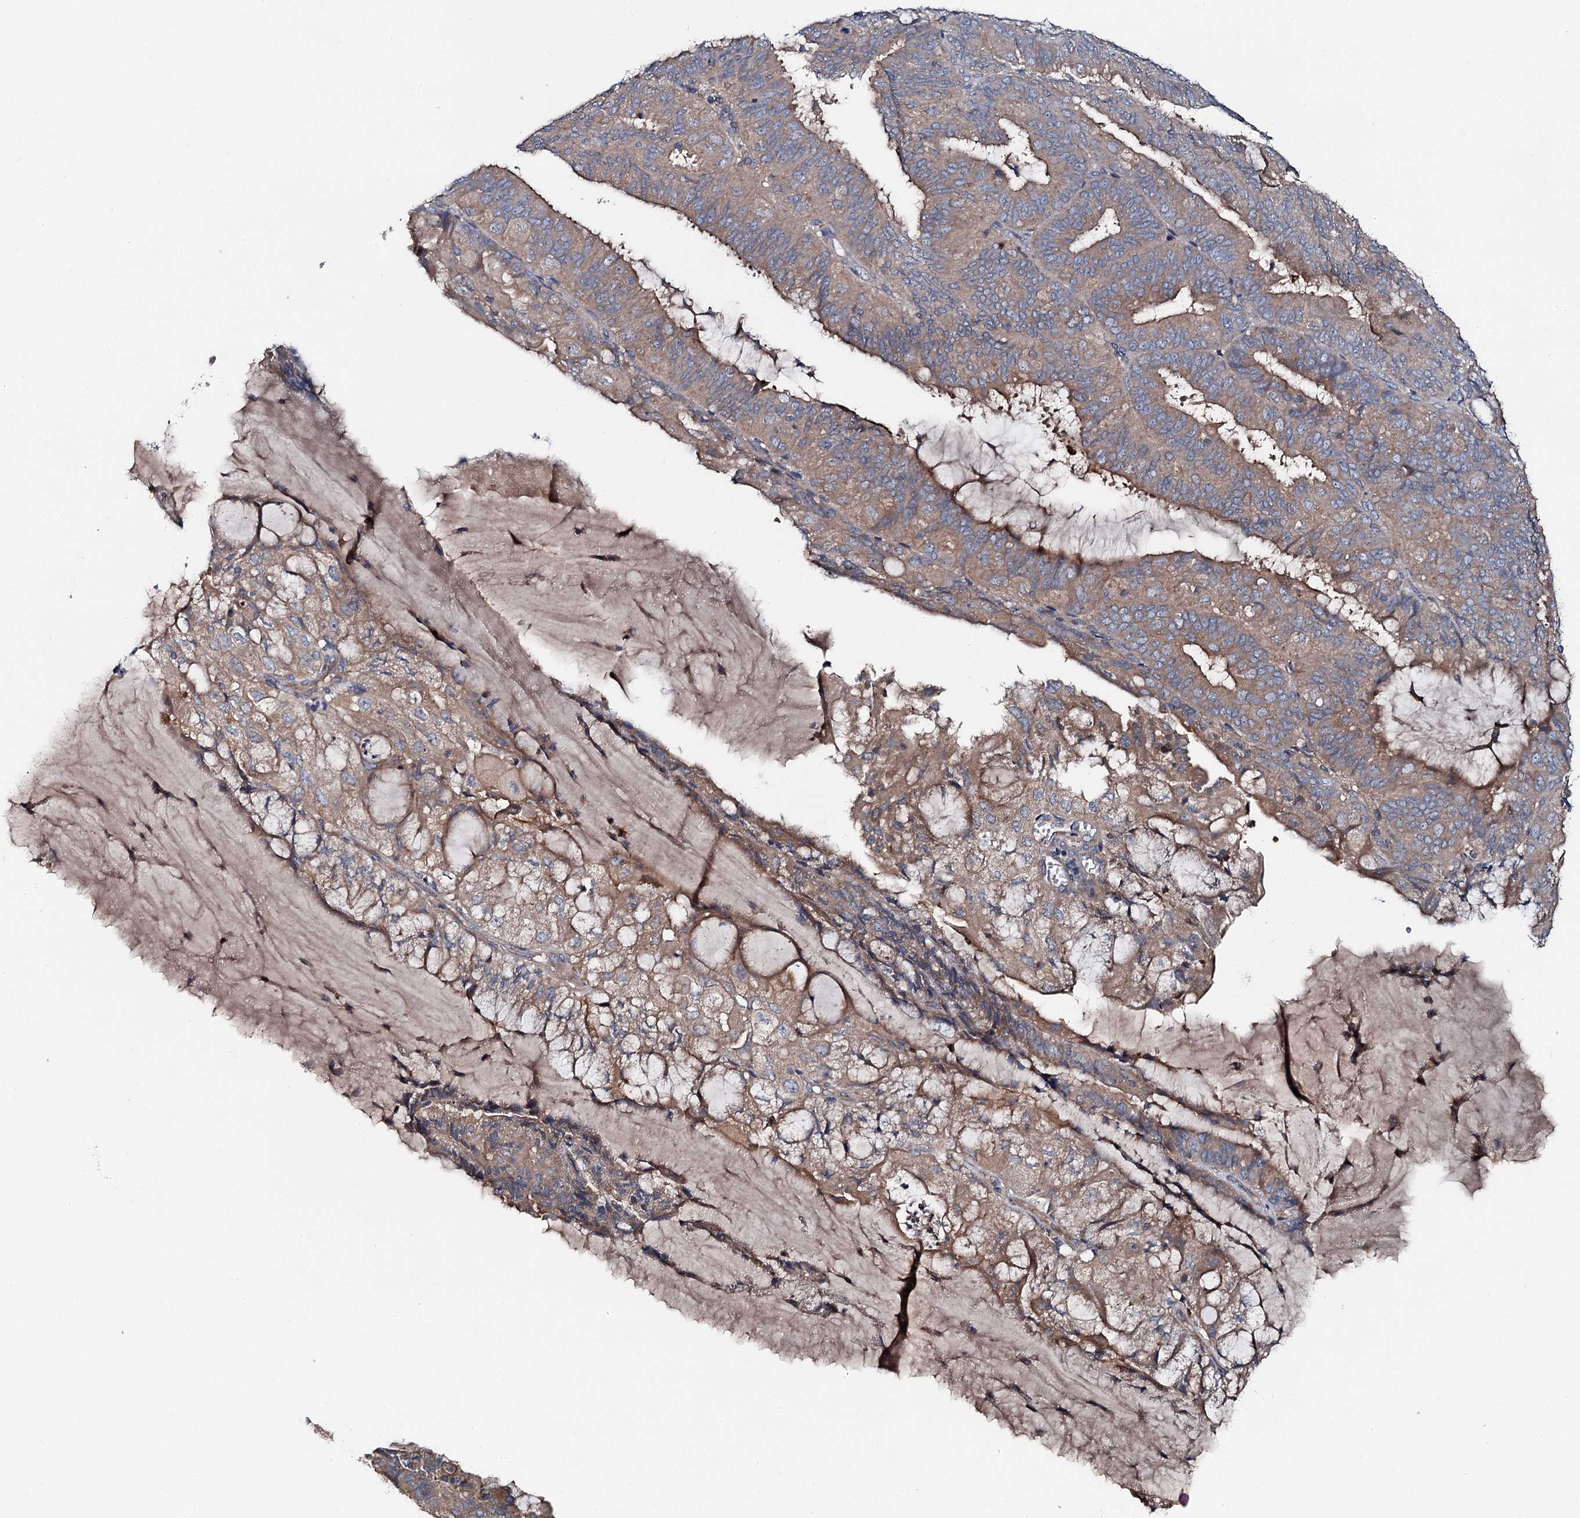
{"staining": {"intensity": "moderate", "quantity": ">75%", "location": "cytoplasmic/membranous"}, "tissue": "endometrial cancer", "cell_type": "Tumor cells", "image_type": "cancer", "snomed": [{"axis": "morphology", "description": "Adenocarcinoma, NOS"}, {"axis": "topography", "description": "Endometrium"}], "caption": "This histopathology image displays adenocarcinoma (endometrial) stained with immunohistochemistry to label a protein in brown. The cytoplasmic/membranous of tumor cells show moderate positivity for the protein. Nuclei are counter-stained blue.", "gene": "SLC22A25", "patient": {"sex": "female", "age": 81}}